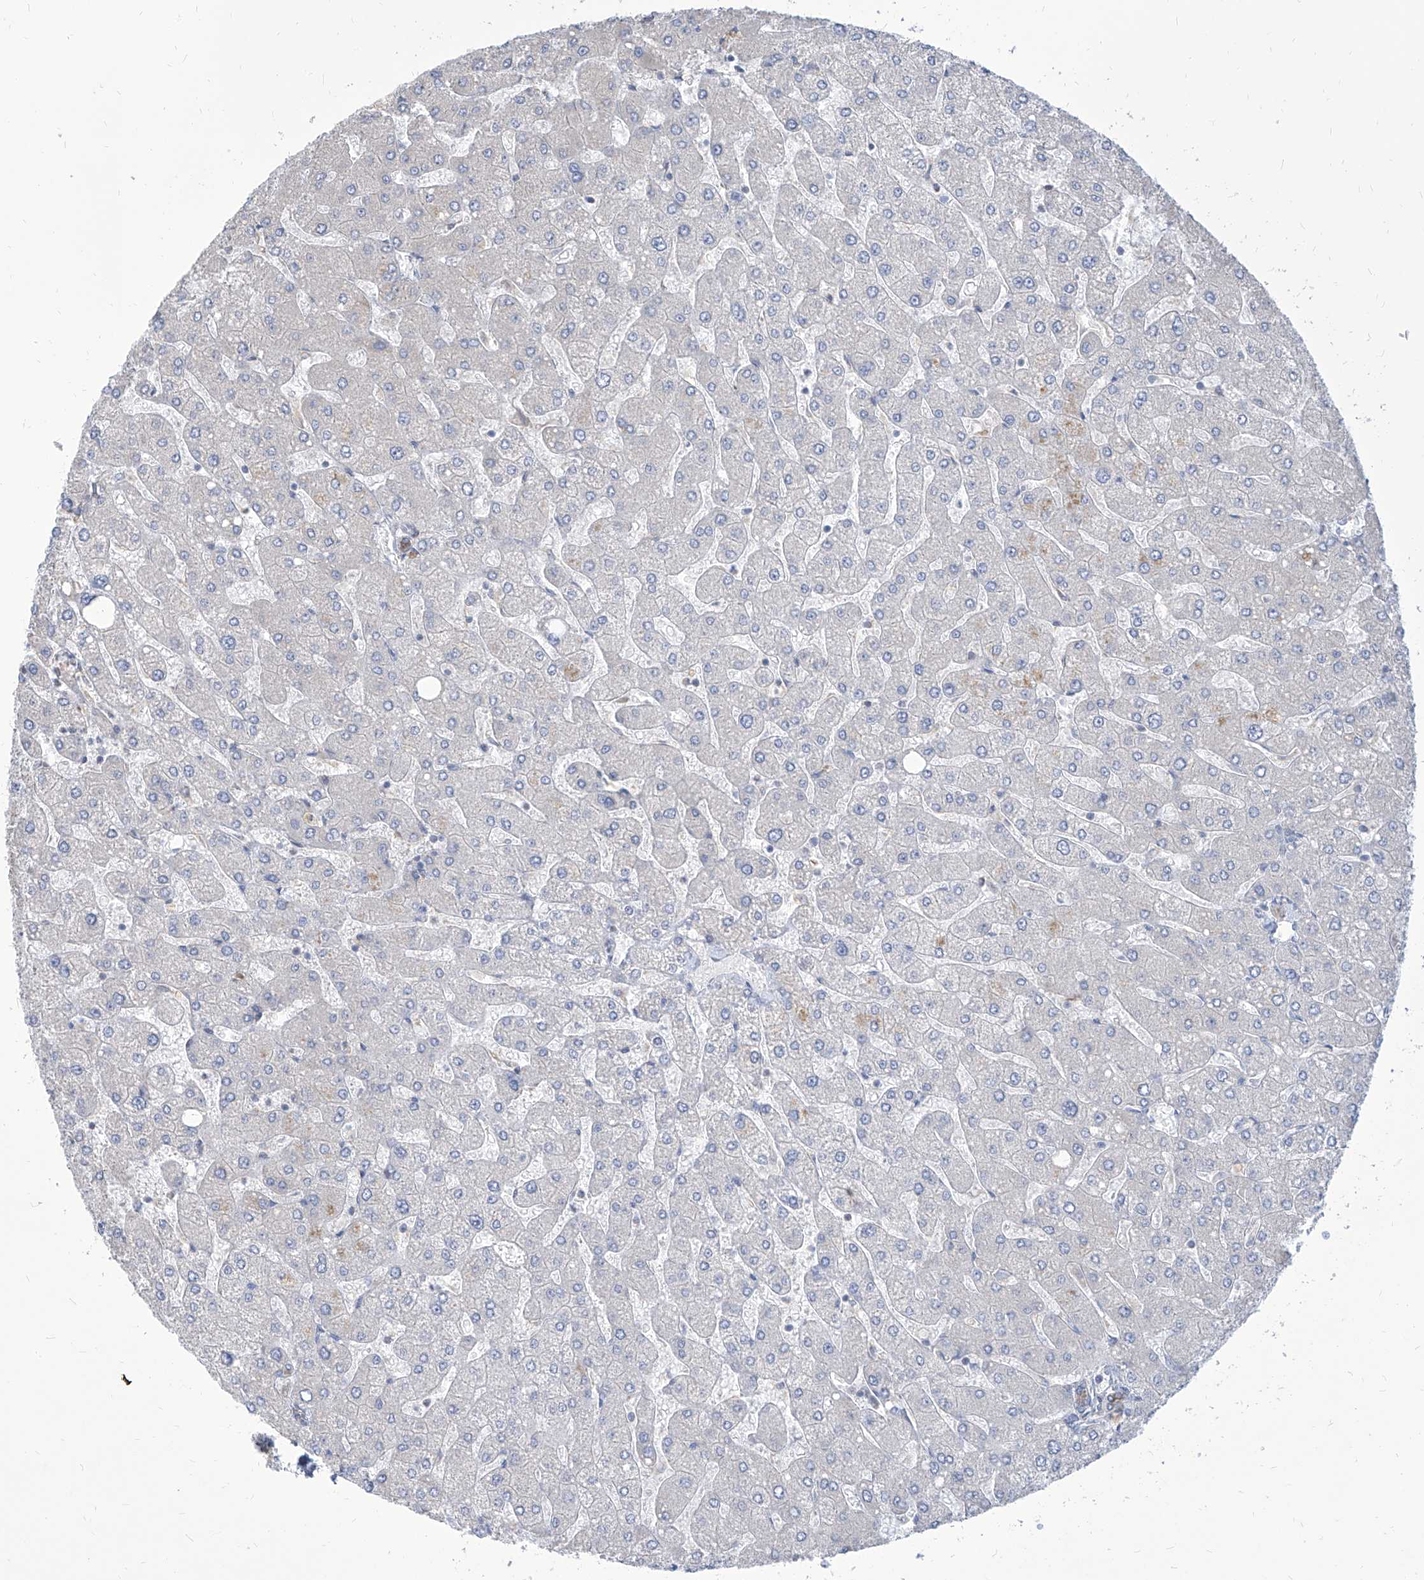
{"staining": {"intensity": "moderate", "quantity": ">75%", "location": "cytoplasmic/membranous"}, "tissue": "liver", "cell_type": "Cholangiocytes", "image_type": "normal", "snomed": [{"axis": "morphology", "description": "Normal tissue, NOS"}, {"axis": "topography", "description": "Liver"}], "caption": "DAB immunohistochemical staining of unremarkable human liver demonstrates moderate cytoplasmic/membranous protein positivity in about >75% of cholangiocytes.", "gene": "FAM83B", "patient": {"sex": "male", "age": 55}}